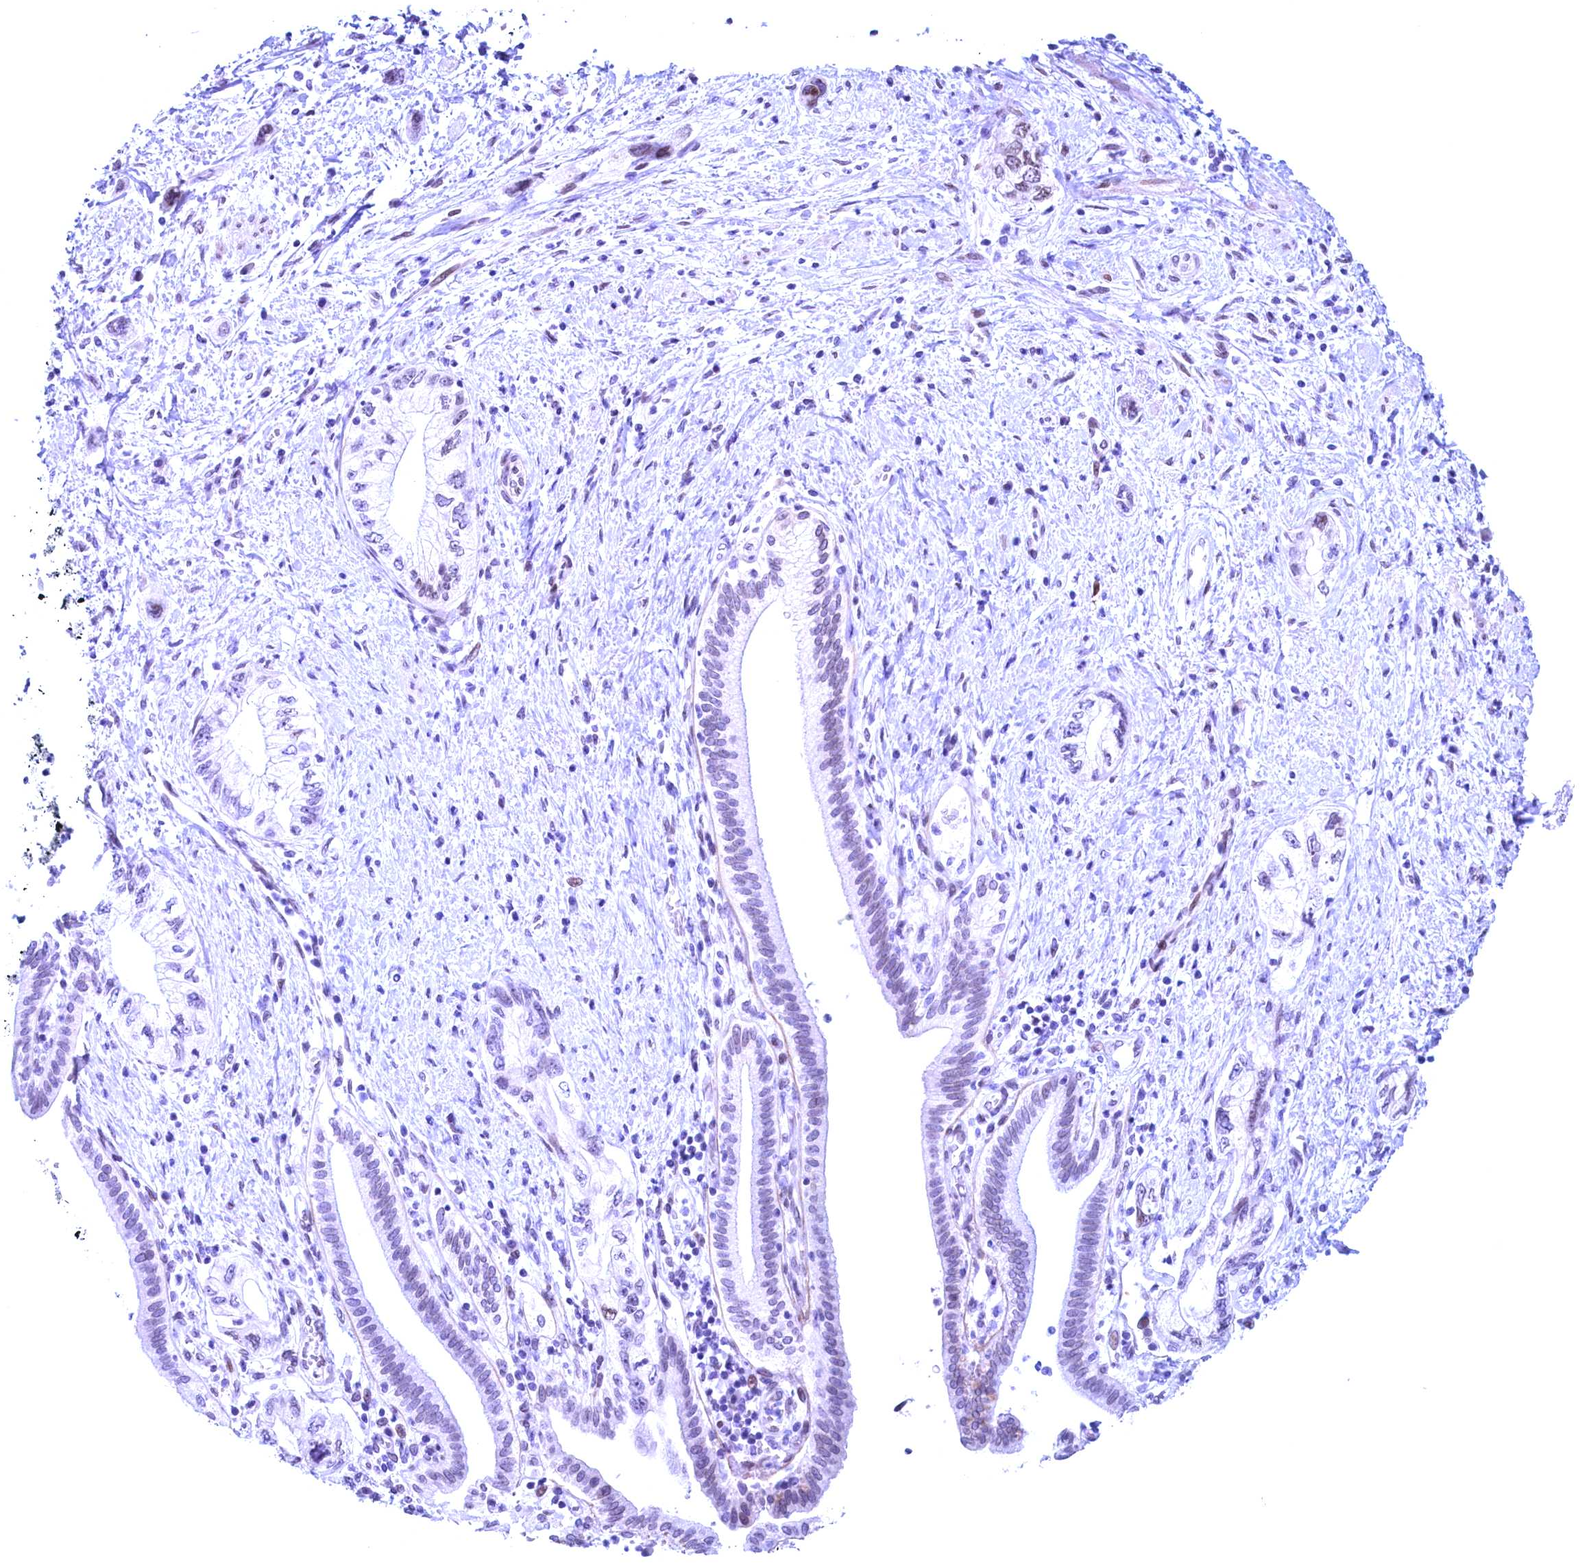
{"staining": {"intensity": "negative", "quantity": "none", "location": "none"}, "tissue": "pancreatic cancer", "cell_type": "Tumor cells", "image_type": "cancer", "snomed": [{"axis": "morphology", "description": "Adenocarcinoma, NOS"}, {"axis": "topography", "description": "Pancreas"}], "caption": "Immunohistochemical staining of human adenocarcinoma (pancreatic) exhibits no significant staining in tumor cells.", "gene": "GPSM1", "patient": {"sex": "female", "age": 73}}